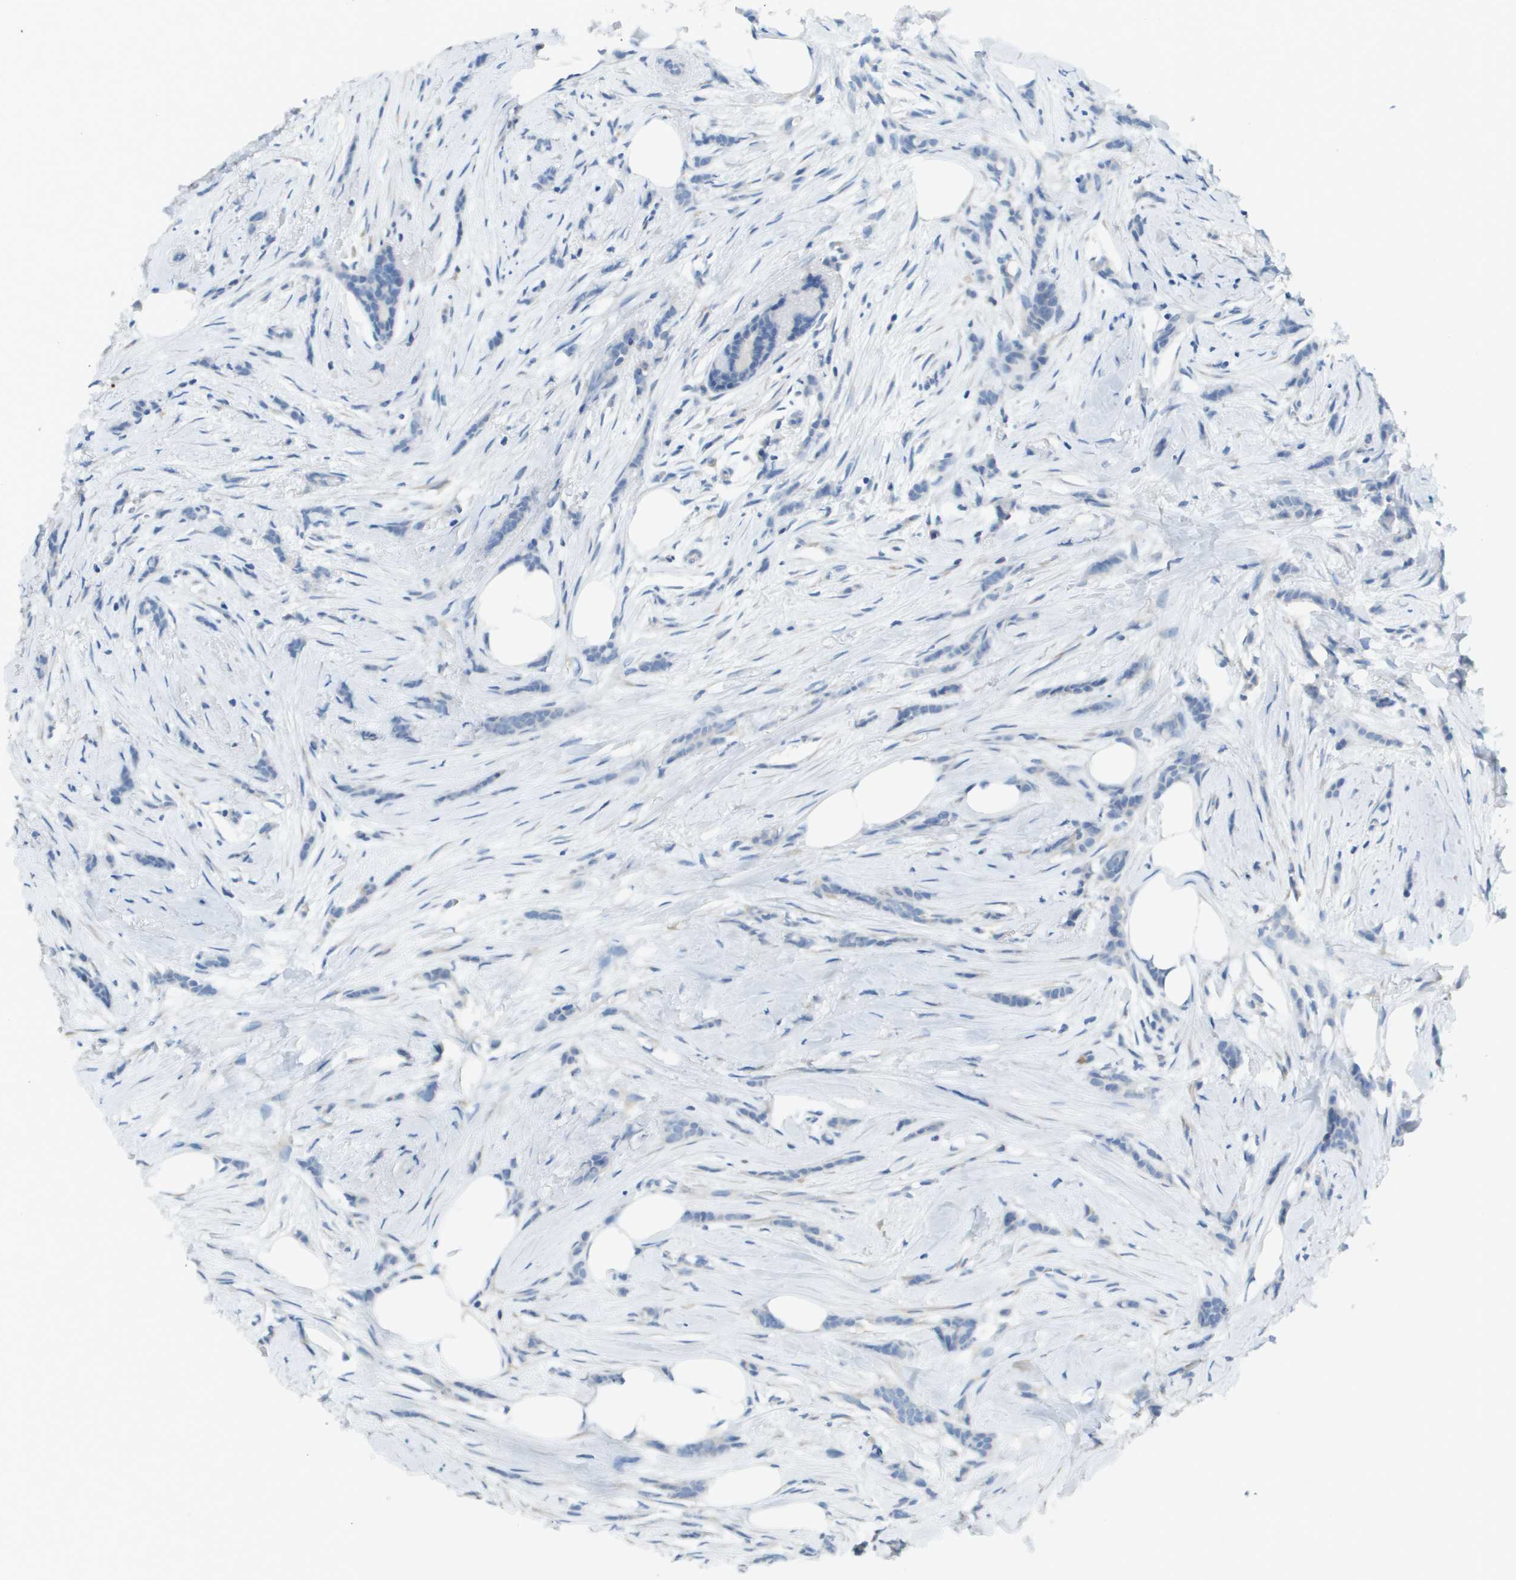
{"staining": {"intensity": "negative", "quantity": "none", "location": "none"}, "tissue": "breast cancer", "cell_type": "Tumor cells", "image_type": "cancer", "snomed": [{"axis": "morphology", "description": "Lobular carcinoma, in situ"}, {"axis": "morphology", "description": "Lobular carcinoma"}, {"axis": "topography", "description": "Breast"}], "caption": "IHC micrograph of neoplastic tissue: lobular carcinoma (breast) stained with DAB reveals no significant protein positivity in tumor cells.", "gene": "PTGDR2", "patient": {"sex": "female", "age": 41}}